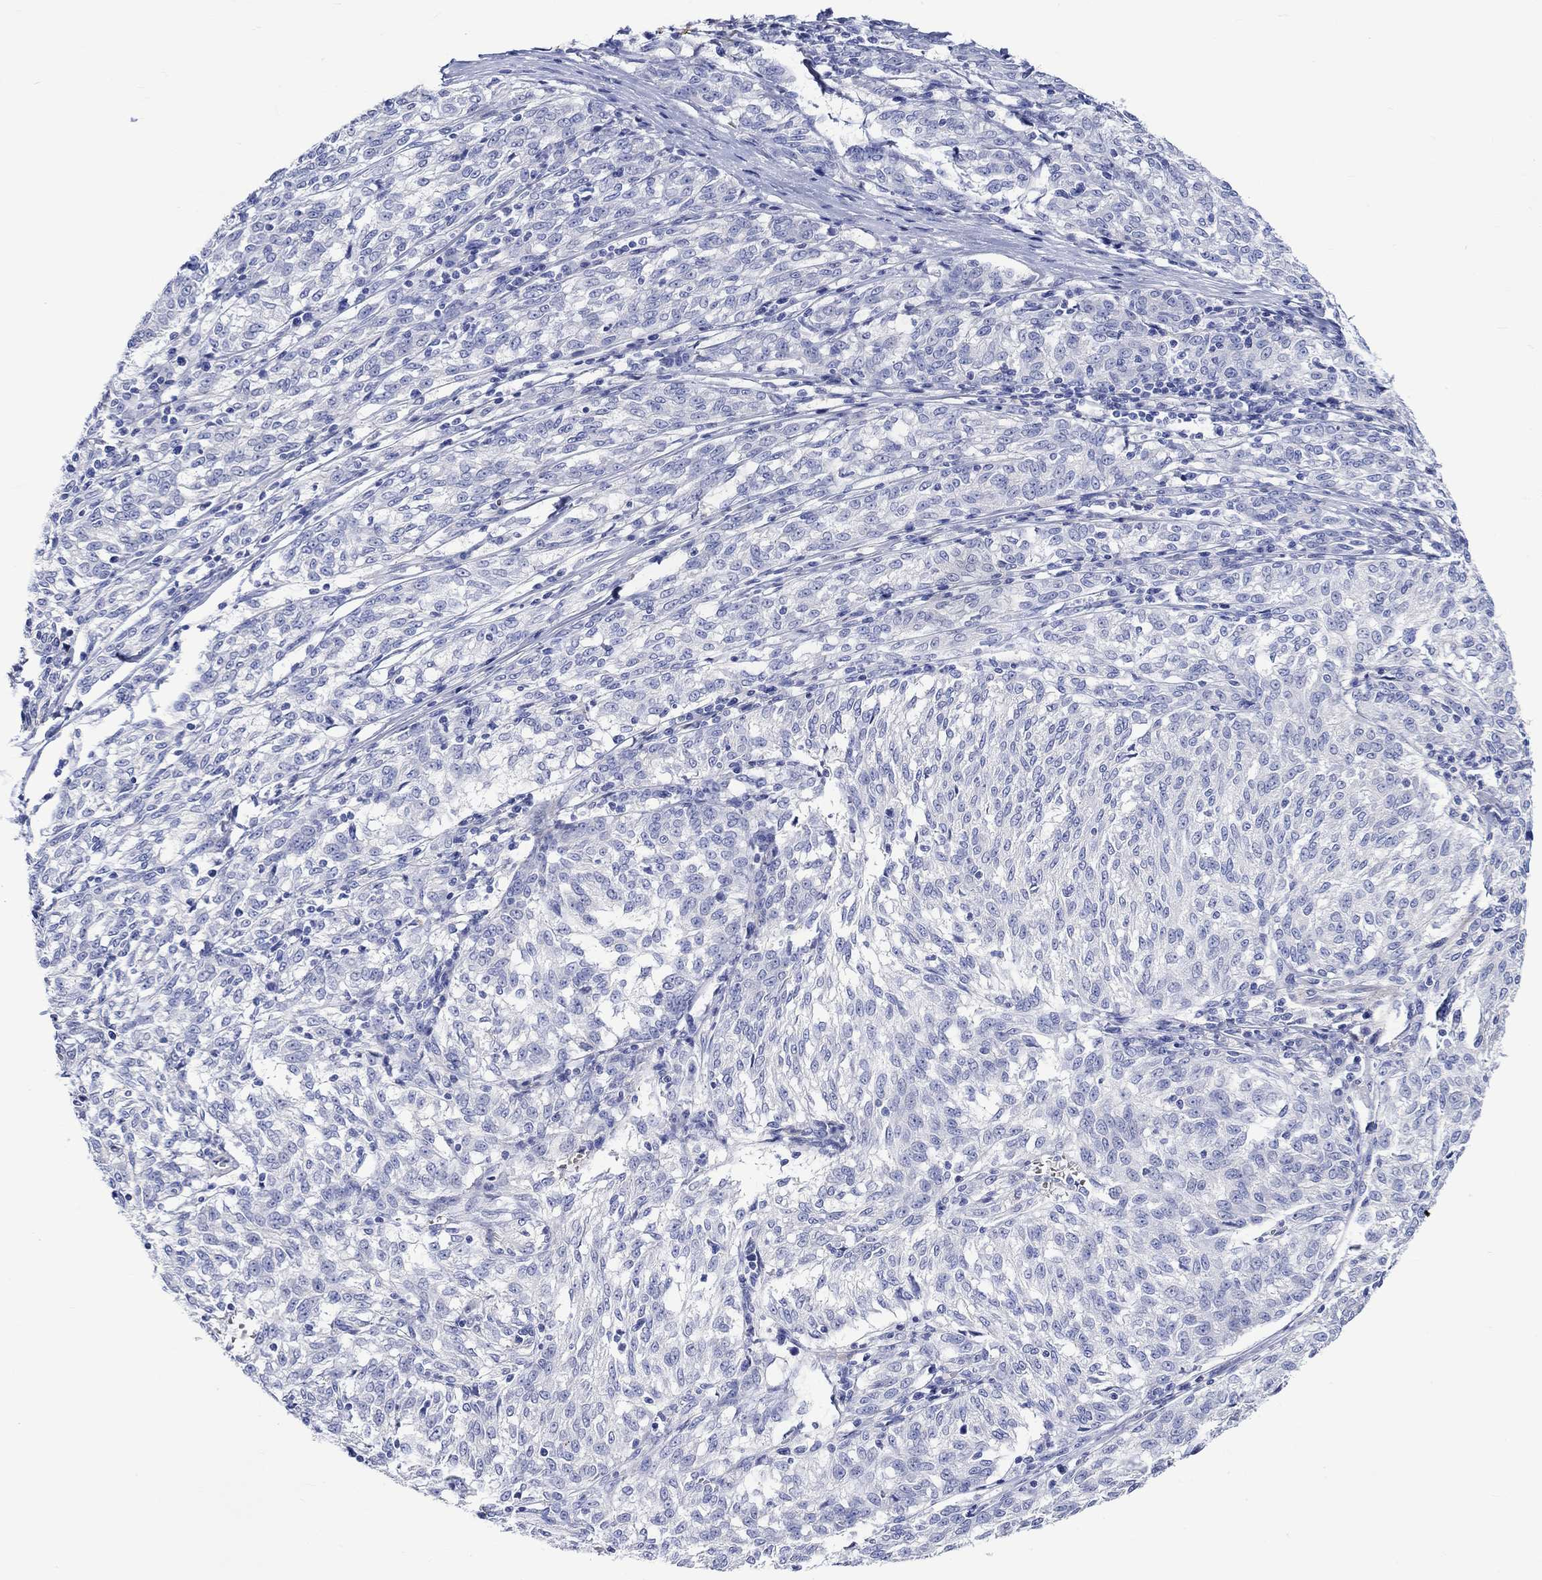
{"staining": {"intensity": "negative", "quantity": "none", "location": "none"}, "tissue": "melanoma", "cell_type": "Tumor cells", "image_type": "cancer", "snomed": [{"axis": "morphology", "description": "Malignant melanoma, NOS"}, {"axis": "topography", "description": "Skin"}], "caption": "Malignant melanoma was stained to show a protein in brown. There is no significant positivity in tumor cells.", "gene": "NRIP3", "patient": {"sex": "female", "age": 72}}